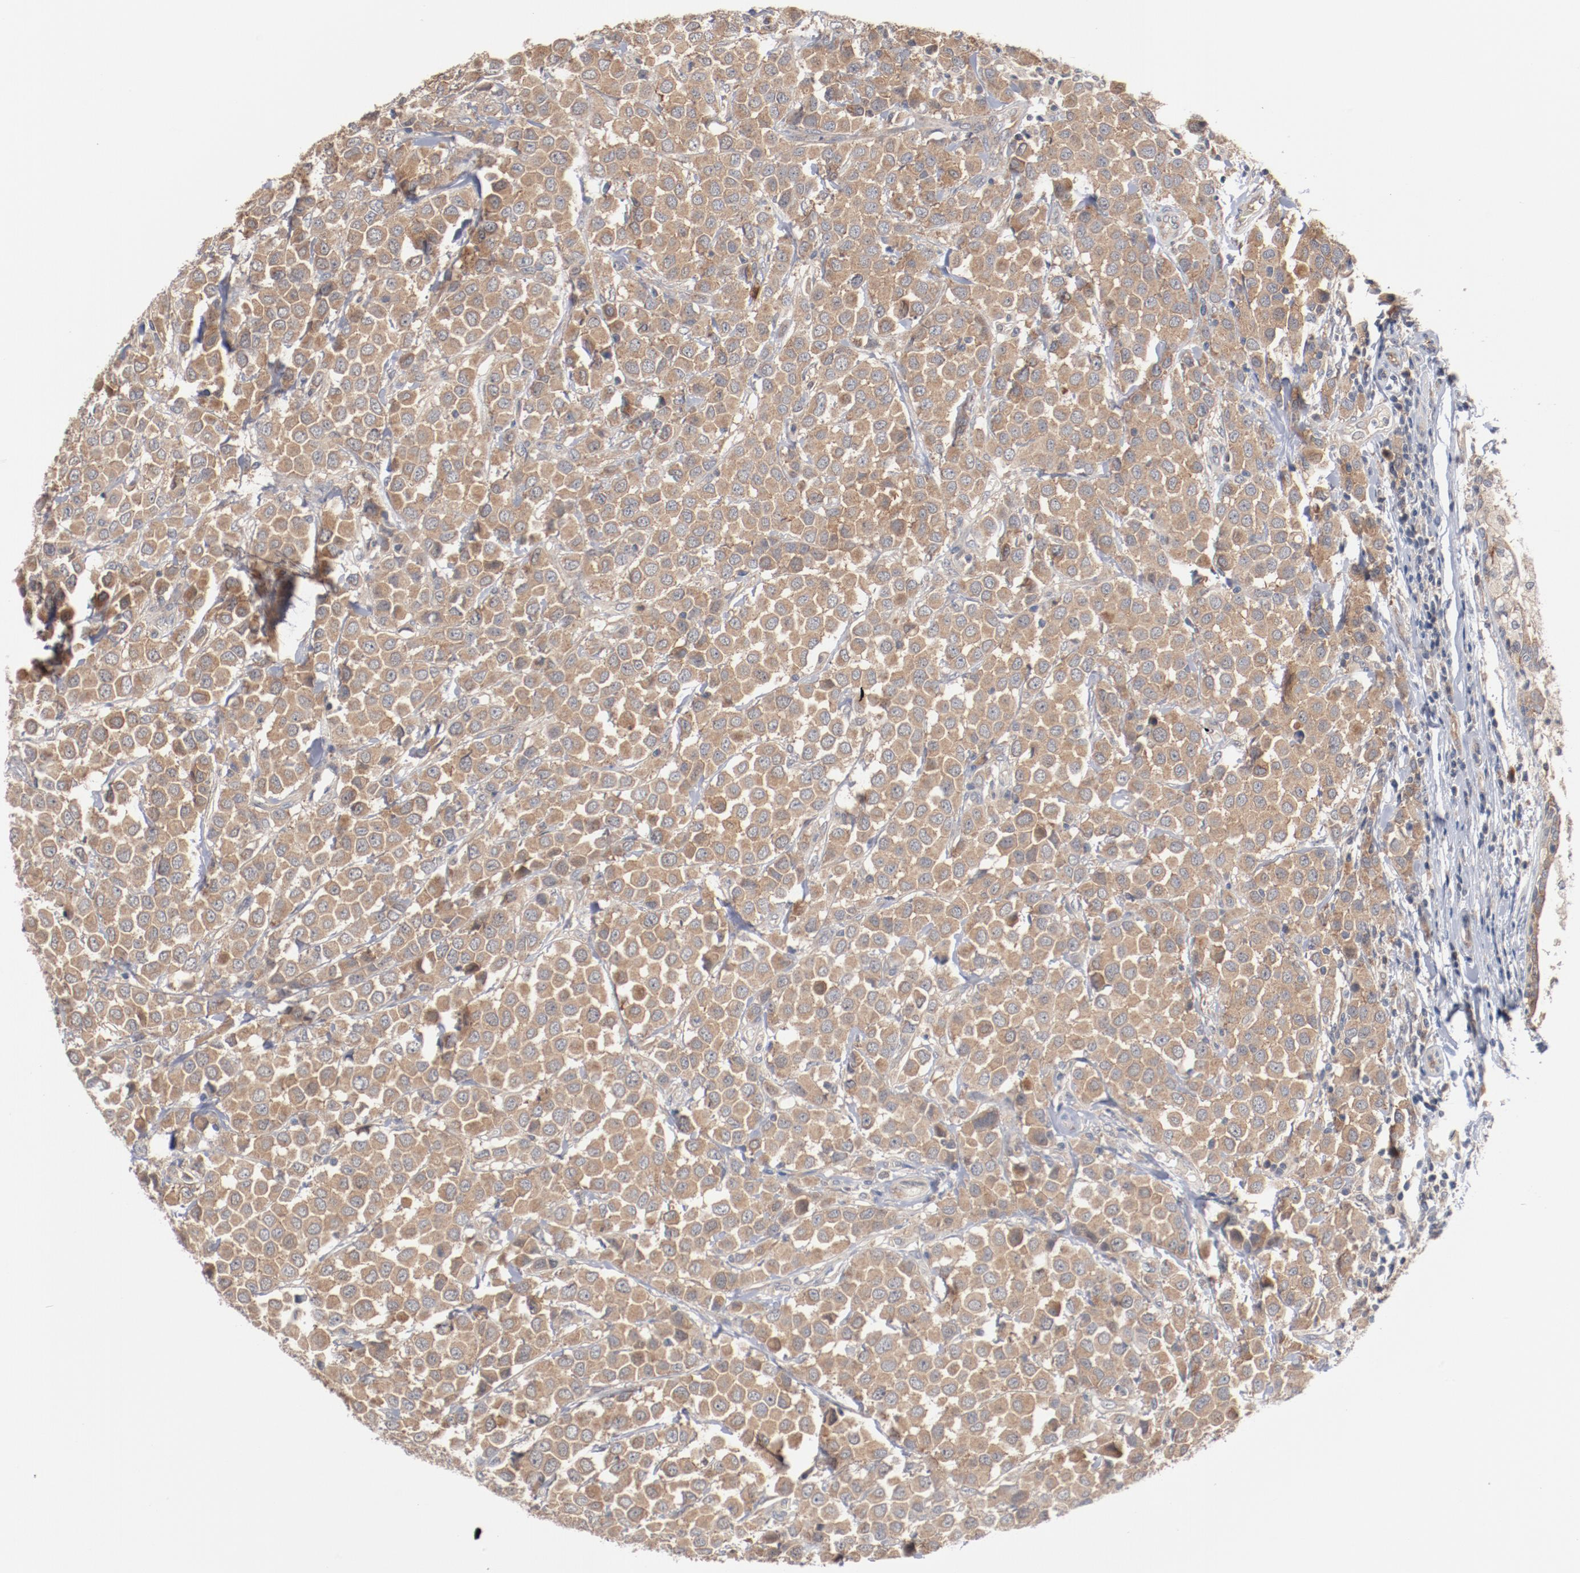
{"staining": {"intensity": "moderate", "quantity": ">75%", "location": "cytoplasmic/membranous"}, "tissue": "breast cancer", "cell_type": "Tumor cells", "image_type": "cancer", "snomed": [{"axis": "morphology", "description": "Duct carcinoma"}, {"axis": "topography", "description": "Breast"}], "caption": "Protein expression analysis of human breast cancer (invasive ductal carcinoma) reveals moderate cytoplasmic/membranous staining in about >75% of tumor cells.", "gene": "RNASE11", "patient": {"sex": "female", "age": 61}}